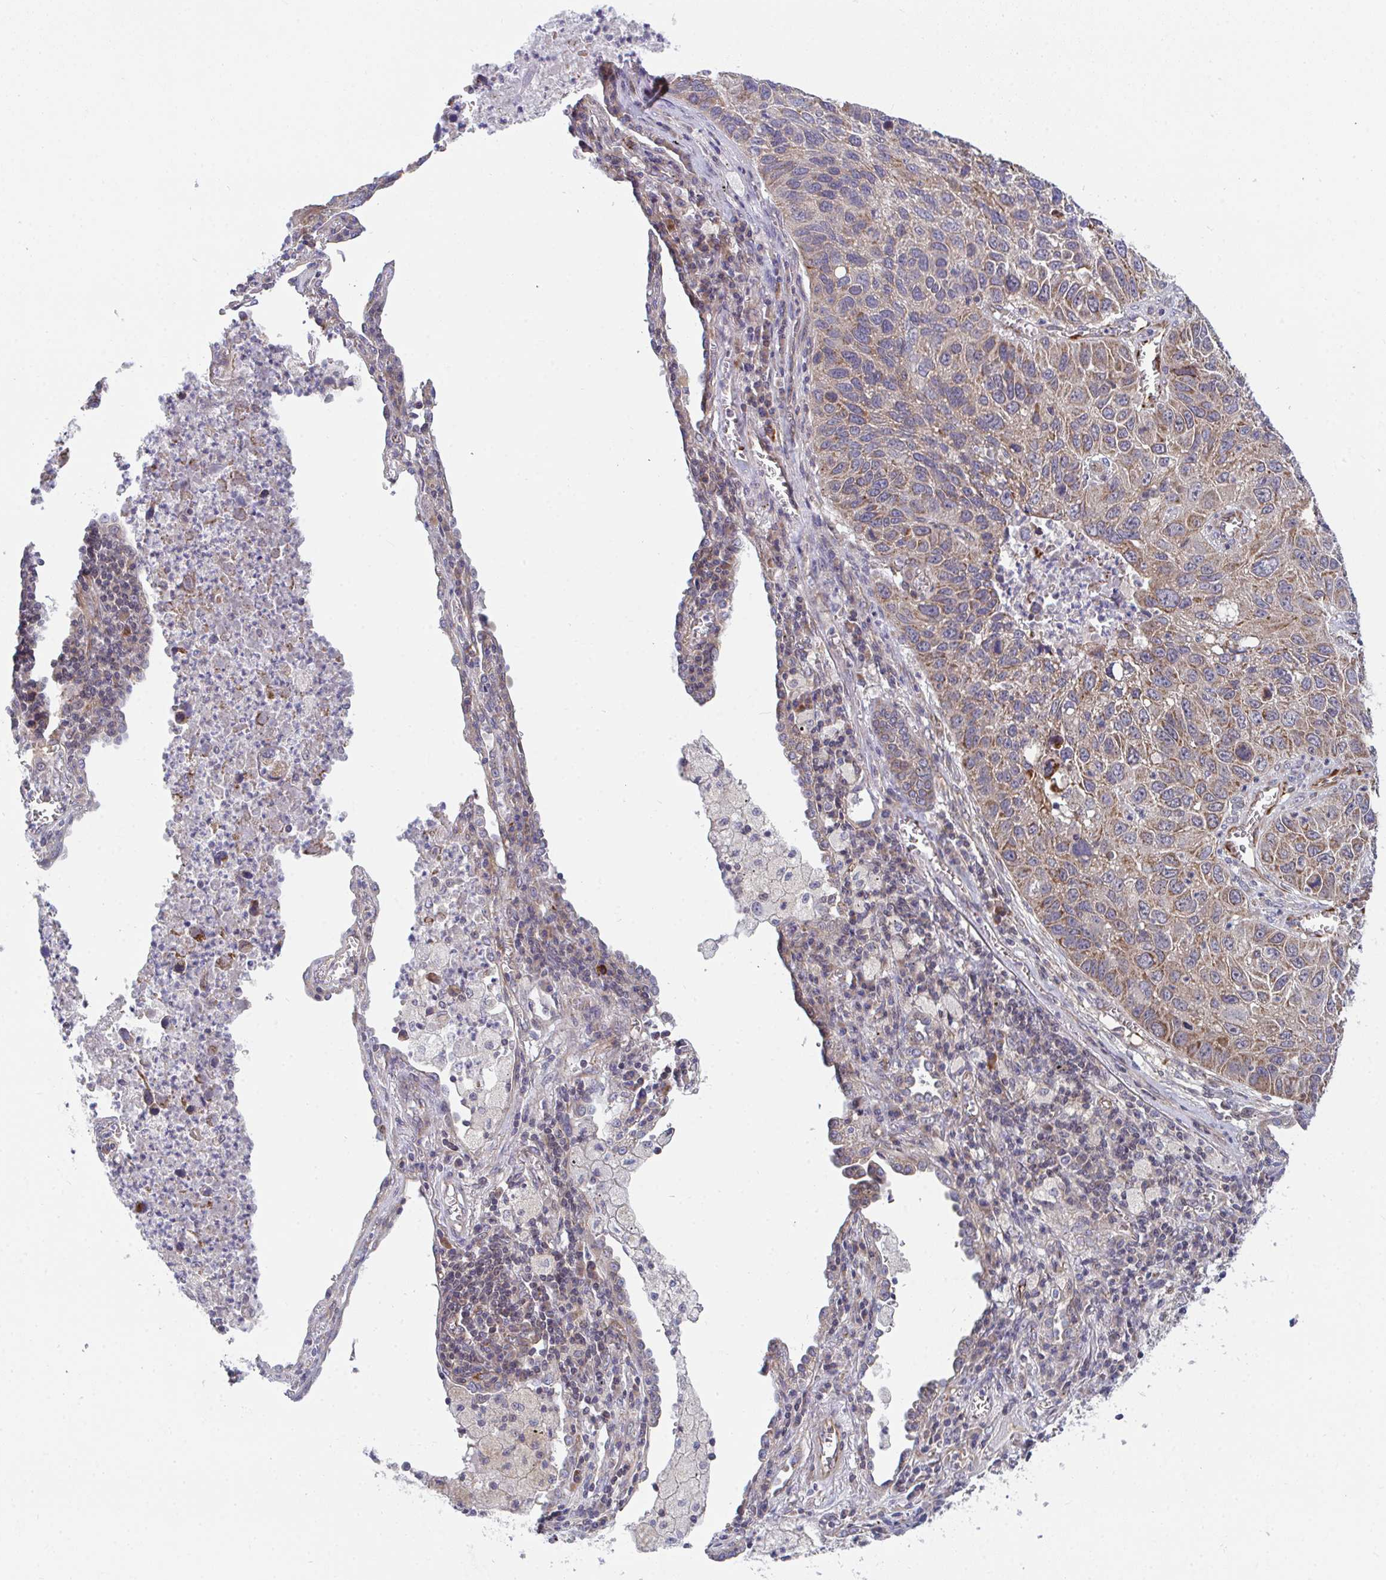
{"staining": {"intensity": "moderate", "quantity": "<25%", "location": "cytoplasmic/membranous"}, "tissue": "lung cancer", "cell_type": "Tumor cells", "image_type": "cancer", "snomed": [{"axis": "morphology", "description": "Squamous cell carcinoma, NOS"}, {"axis": "topography", "description": "Lung"}], "caption": "Immunohistochemistry of human lung squamous cell carcinoma demonstrates low levels of moderate cytoplasmic/membranous expression in approximately <25% of tumor cells.", "gene": "EIF1AD", "patient": {"sex": "female", "age": 61}}